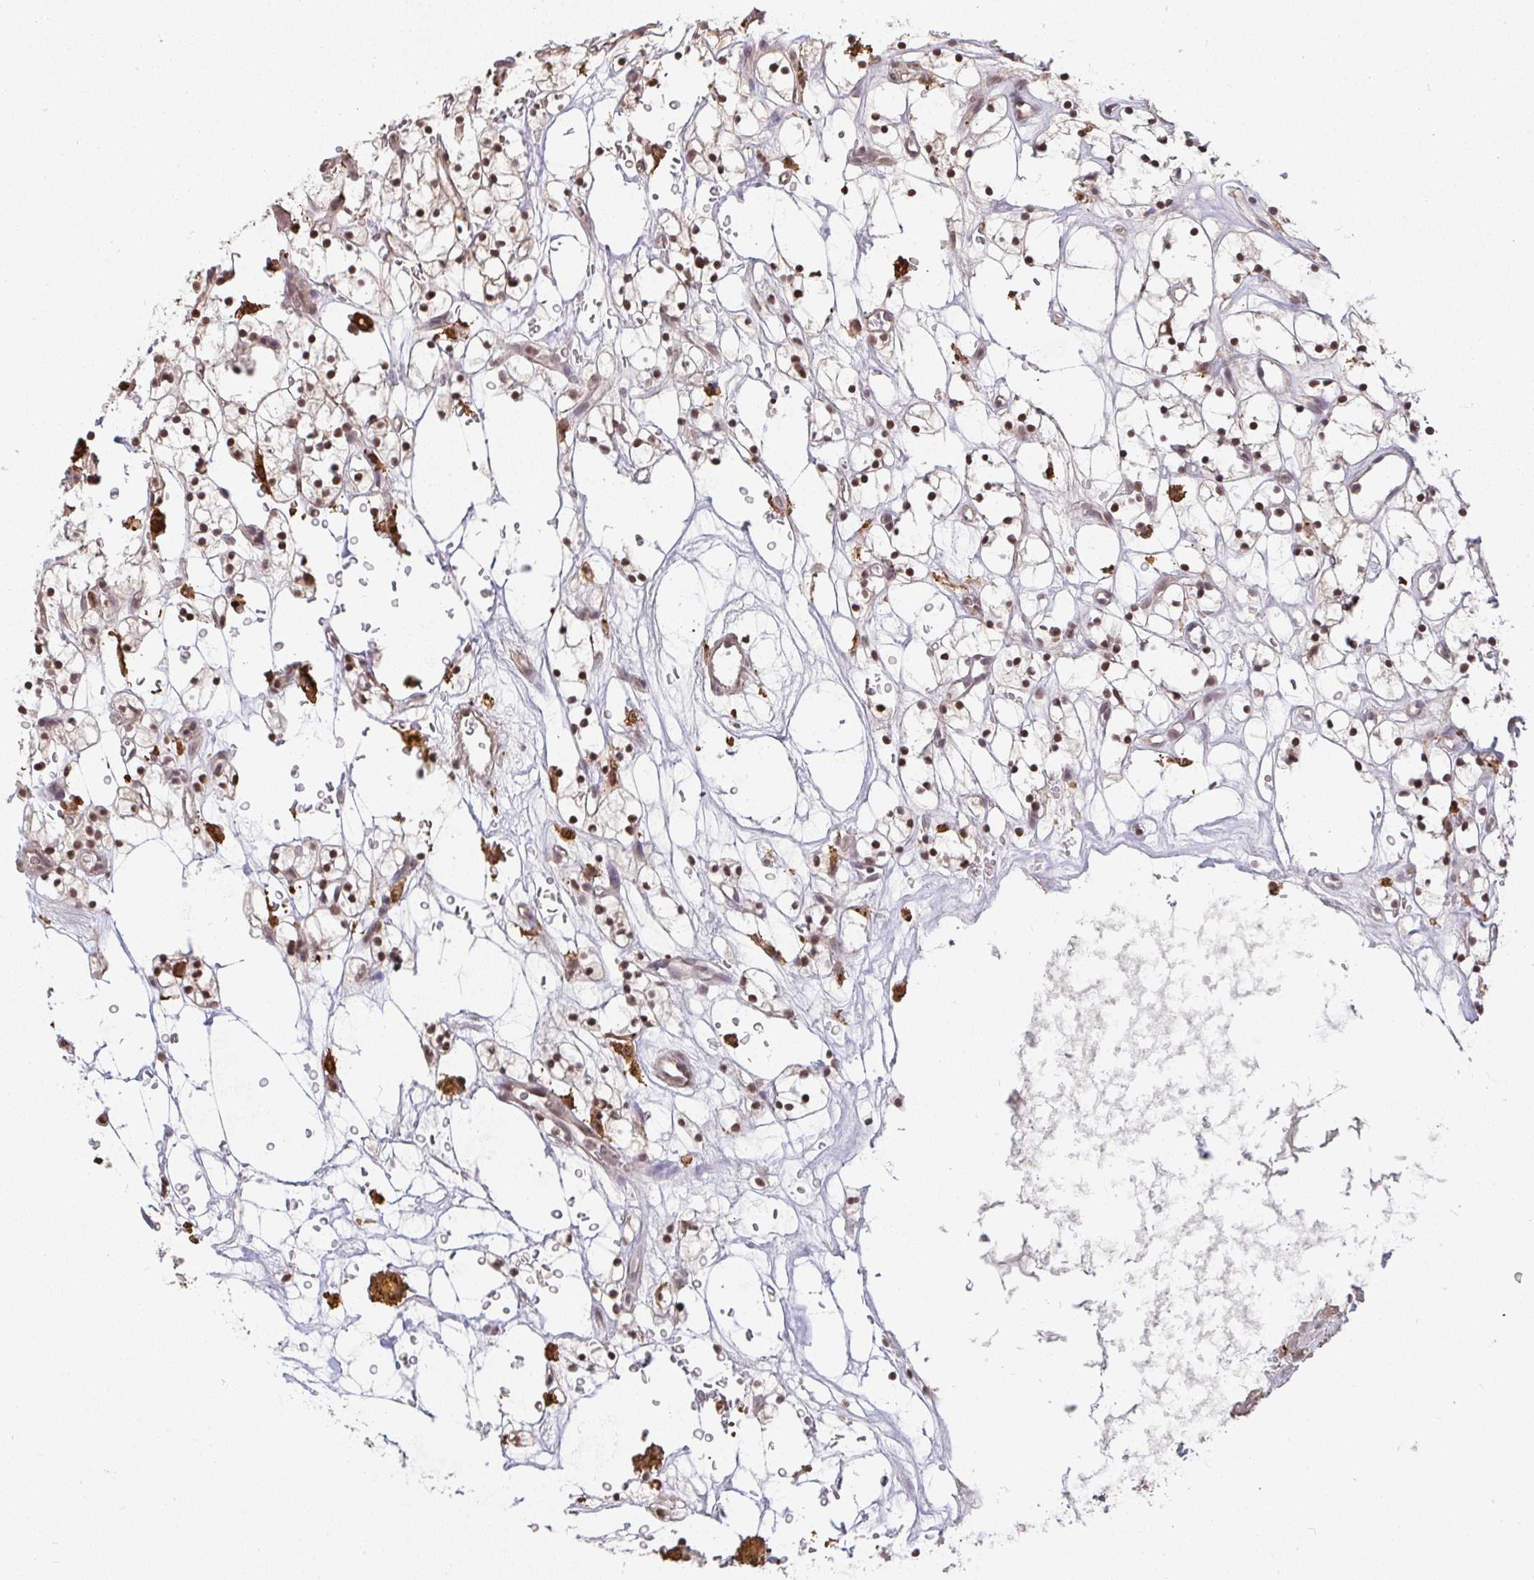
{"staining": {"intensity": "moderate", "quantity": ">75%", "location": "nuclear"}, "tissue": "renal cancer", "cell_type": "Tumor cells", "image_type": "cancer", "snomed": [{"axis": "morphology", "description": "Adenocarcinoma, NOS"}, {"axis": "topography", "description": "Kidney"}], "caption": "Human adenocarcinoma (renal) stained with a protein marker shows moderate staining in tumor cells.", "gene": "SAP30", "patient": {"sex": "female", "age": 64}}